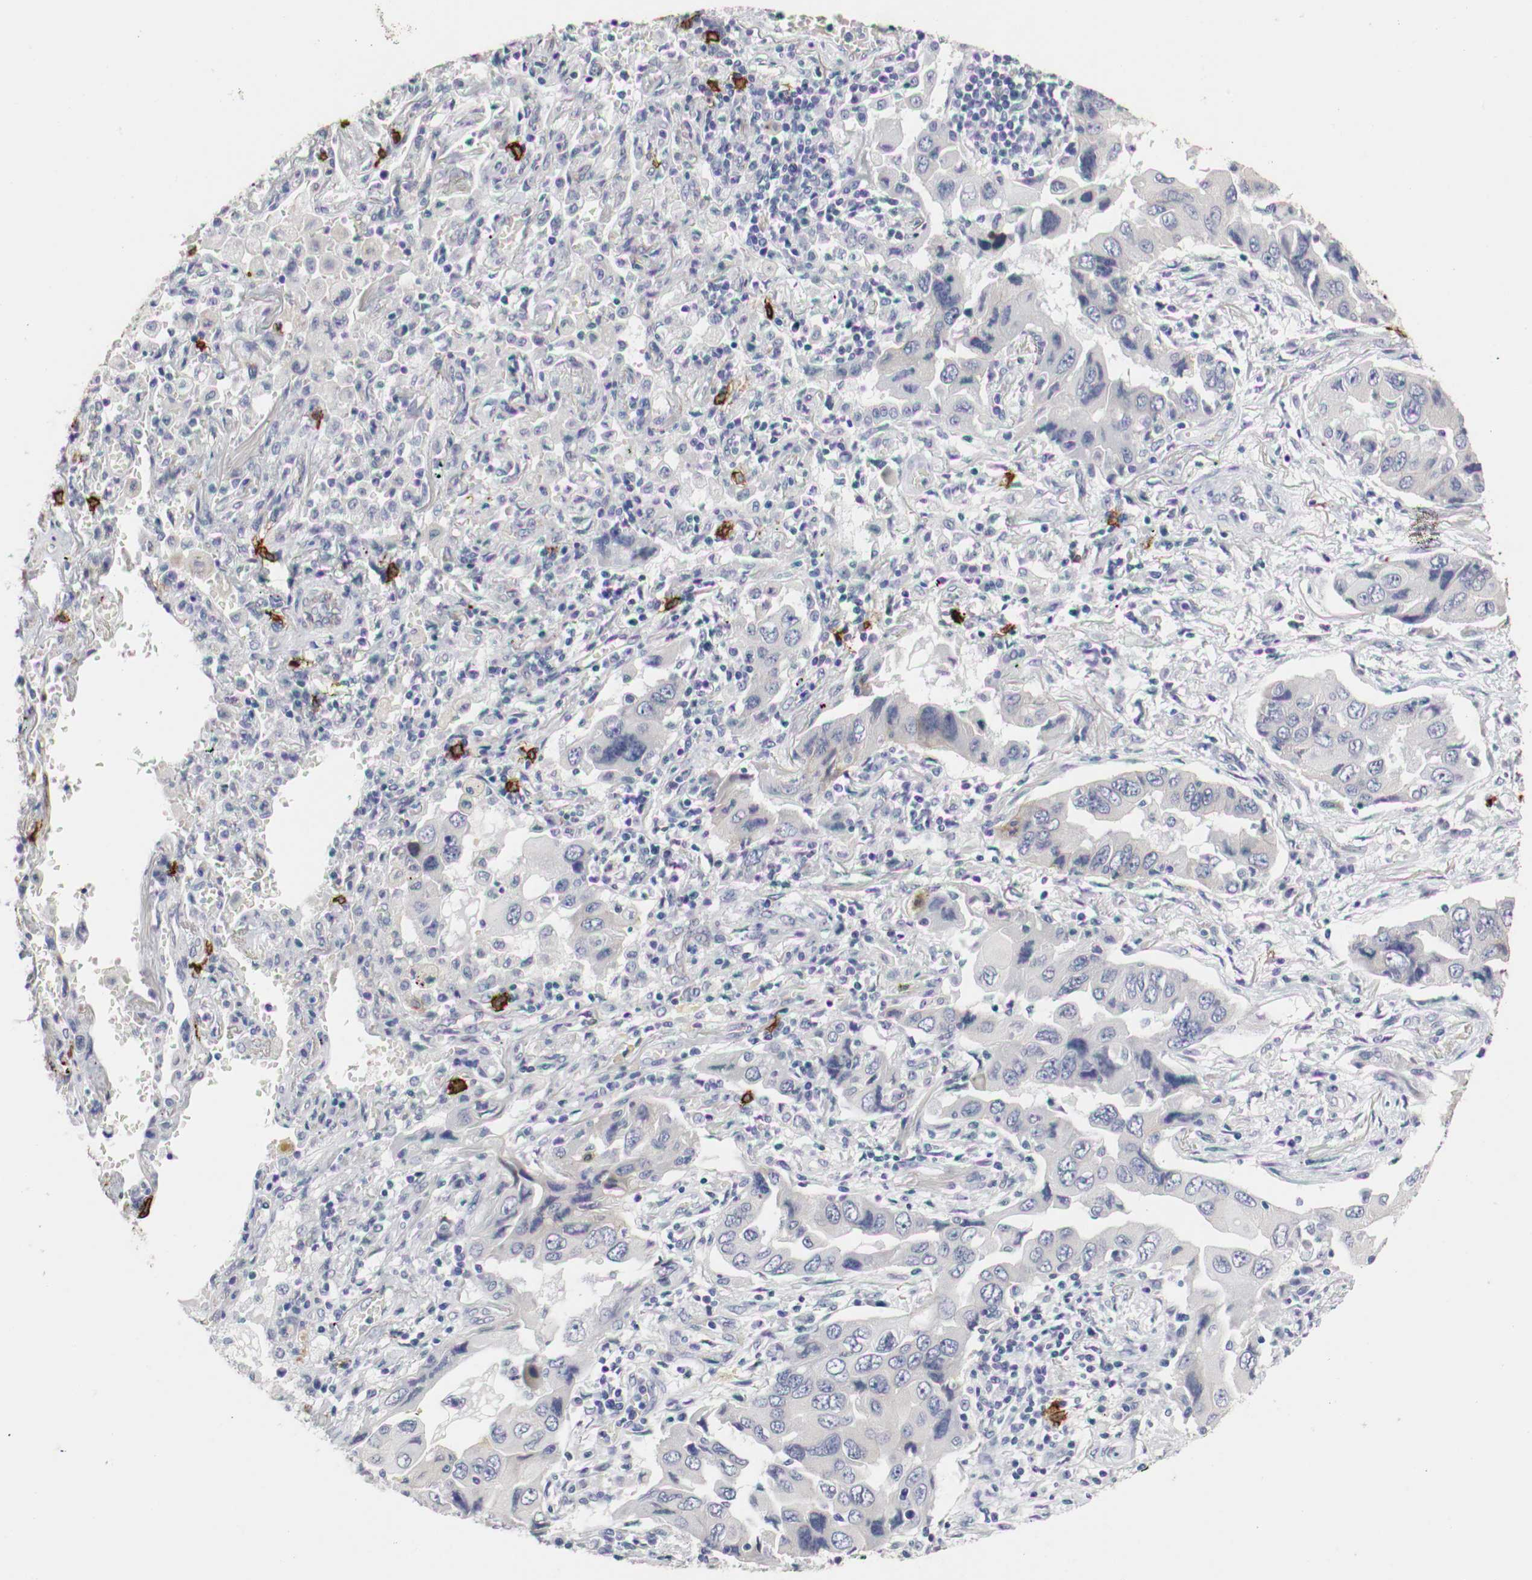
{"staining": {"intensity": "negative", "quantity": "none", "location": "none"}, "tissue": "lung cancer", "cell_type": "Tumor cells", "image_type": "cancer", "snomed": [{"axis": "morphology", "description": "Adenocarcinoma, NOS"}, {"axis": "topography", "description": "Lung"}], "caption": "The image exhibits no significant expression in tumor cells of lung cancer.", "gene": "KIT", "patient": {"sex": "female", "age": 65}}